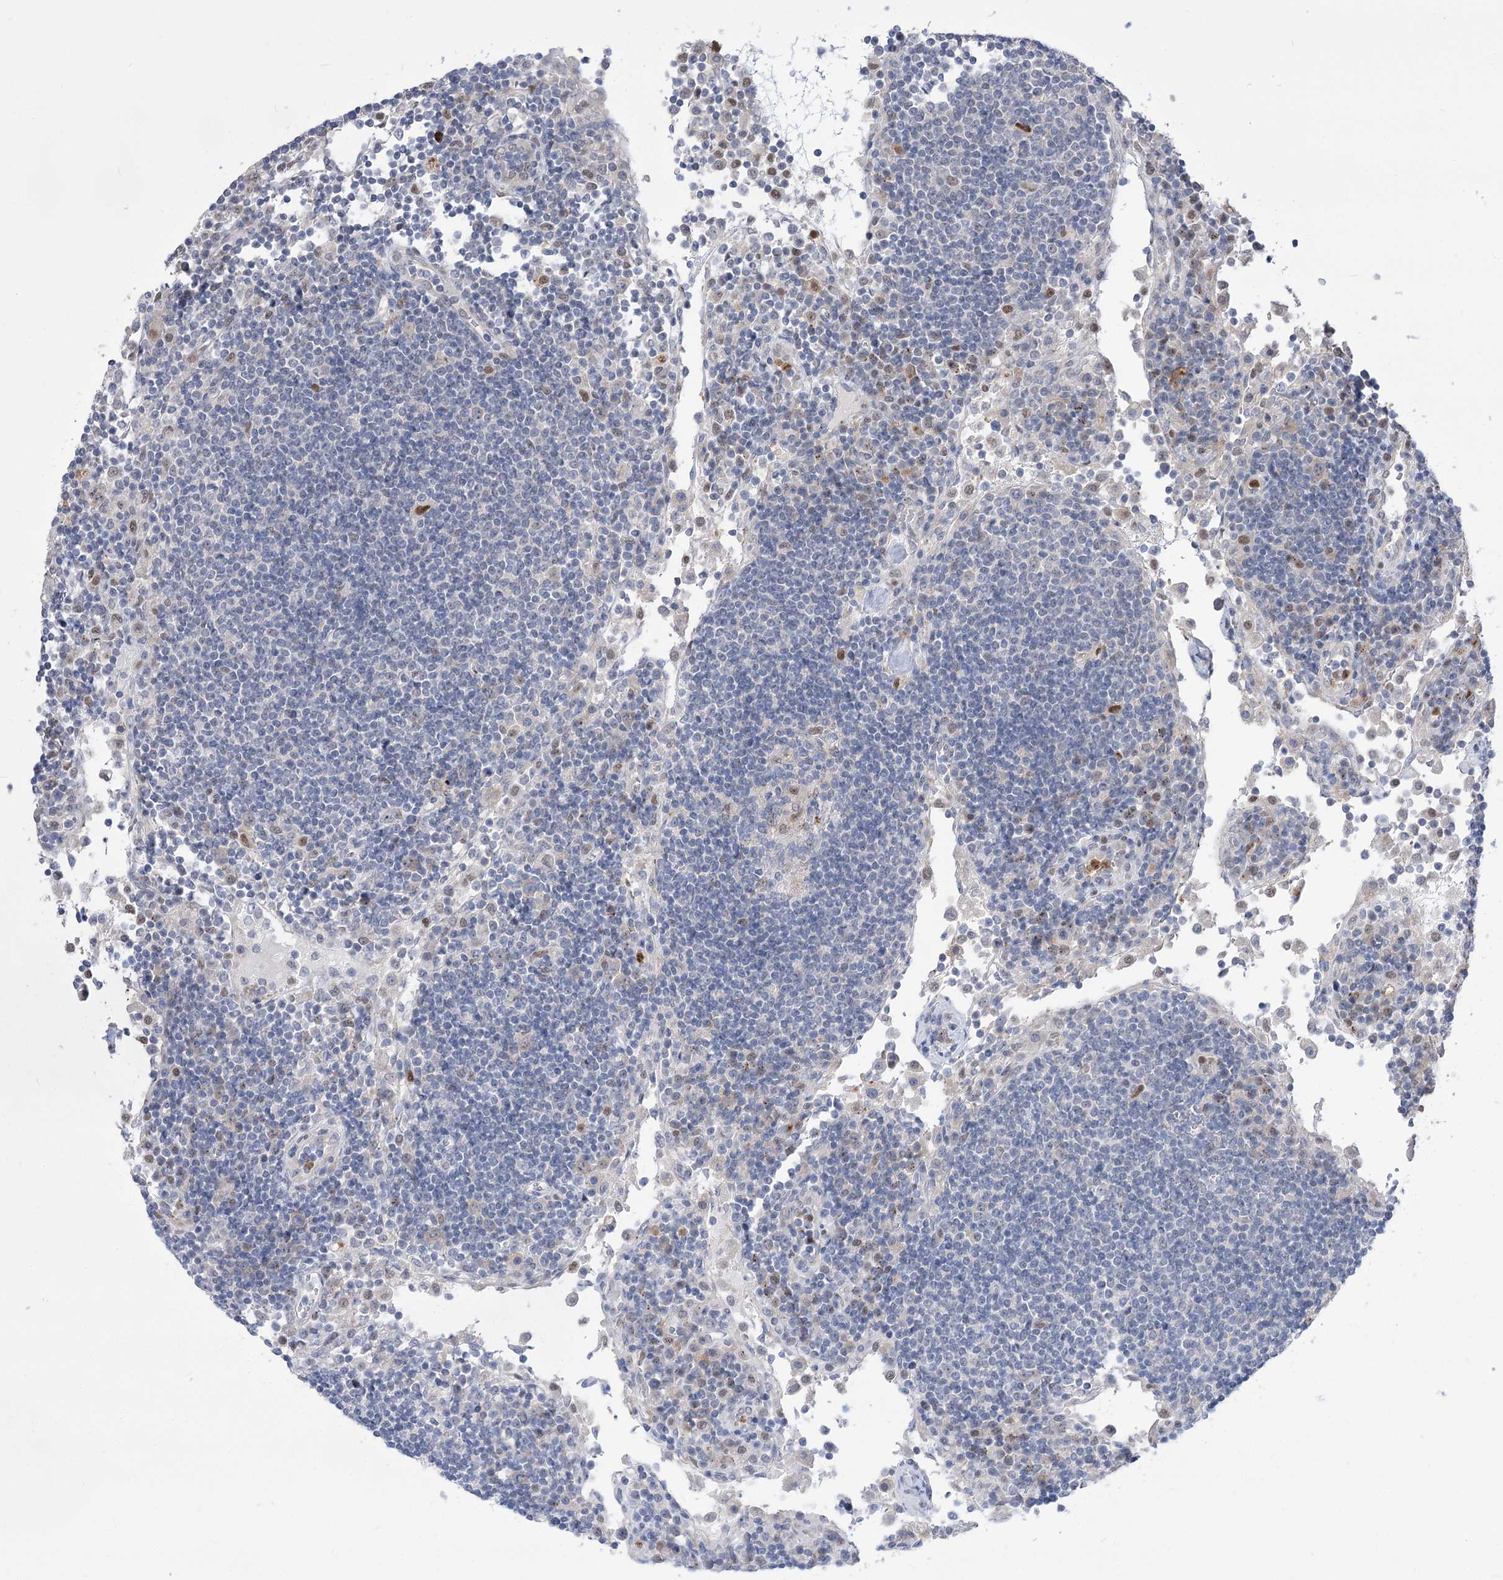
{"staining": {"intensity": "negative", "quantity": "none", "location": "none"}, "tissue": "lymph node", "cell_type": "Germinal center cells", "image_type": "normal", "snomed": [{"axis": "morphology", "description": "Normal tissue, NOS"}, {"axis": "topography", "description": "Lymph node"}], "caption": "Micrograph shows no protein staining in germinal center cells of benign lymph node. The staining was performed using DAB (3,3'-diaminobenzidine) to visualize the protein expression in brown, while the nuclei were stained in blue with hematoxylin (Magnification: 20x).", "gene": "SIAE", "patient": {"sex": "female", "age": 53}}